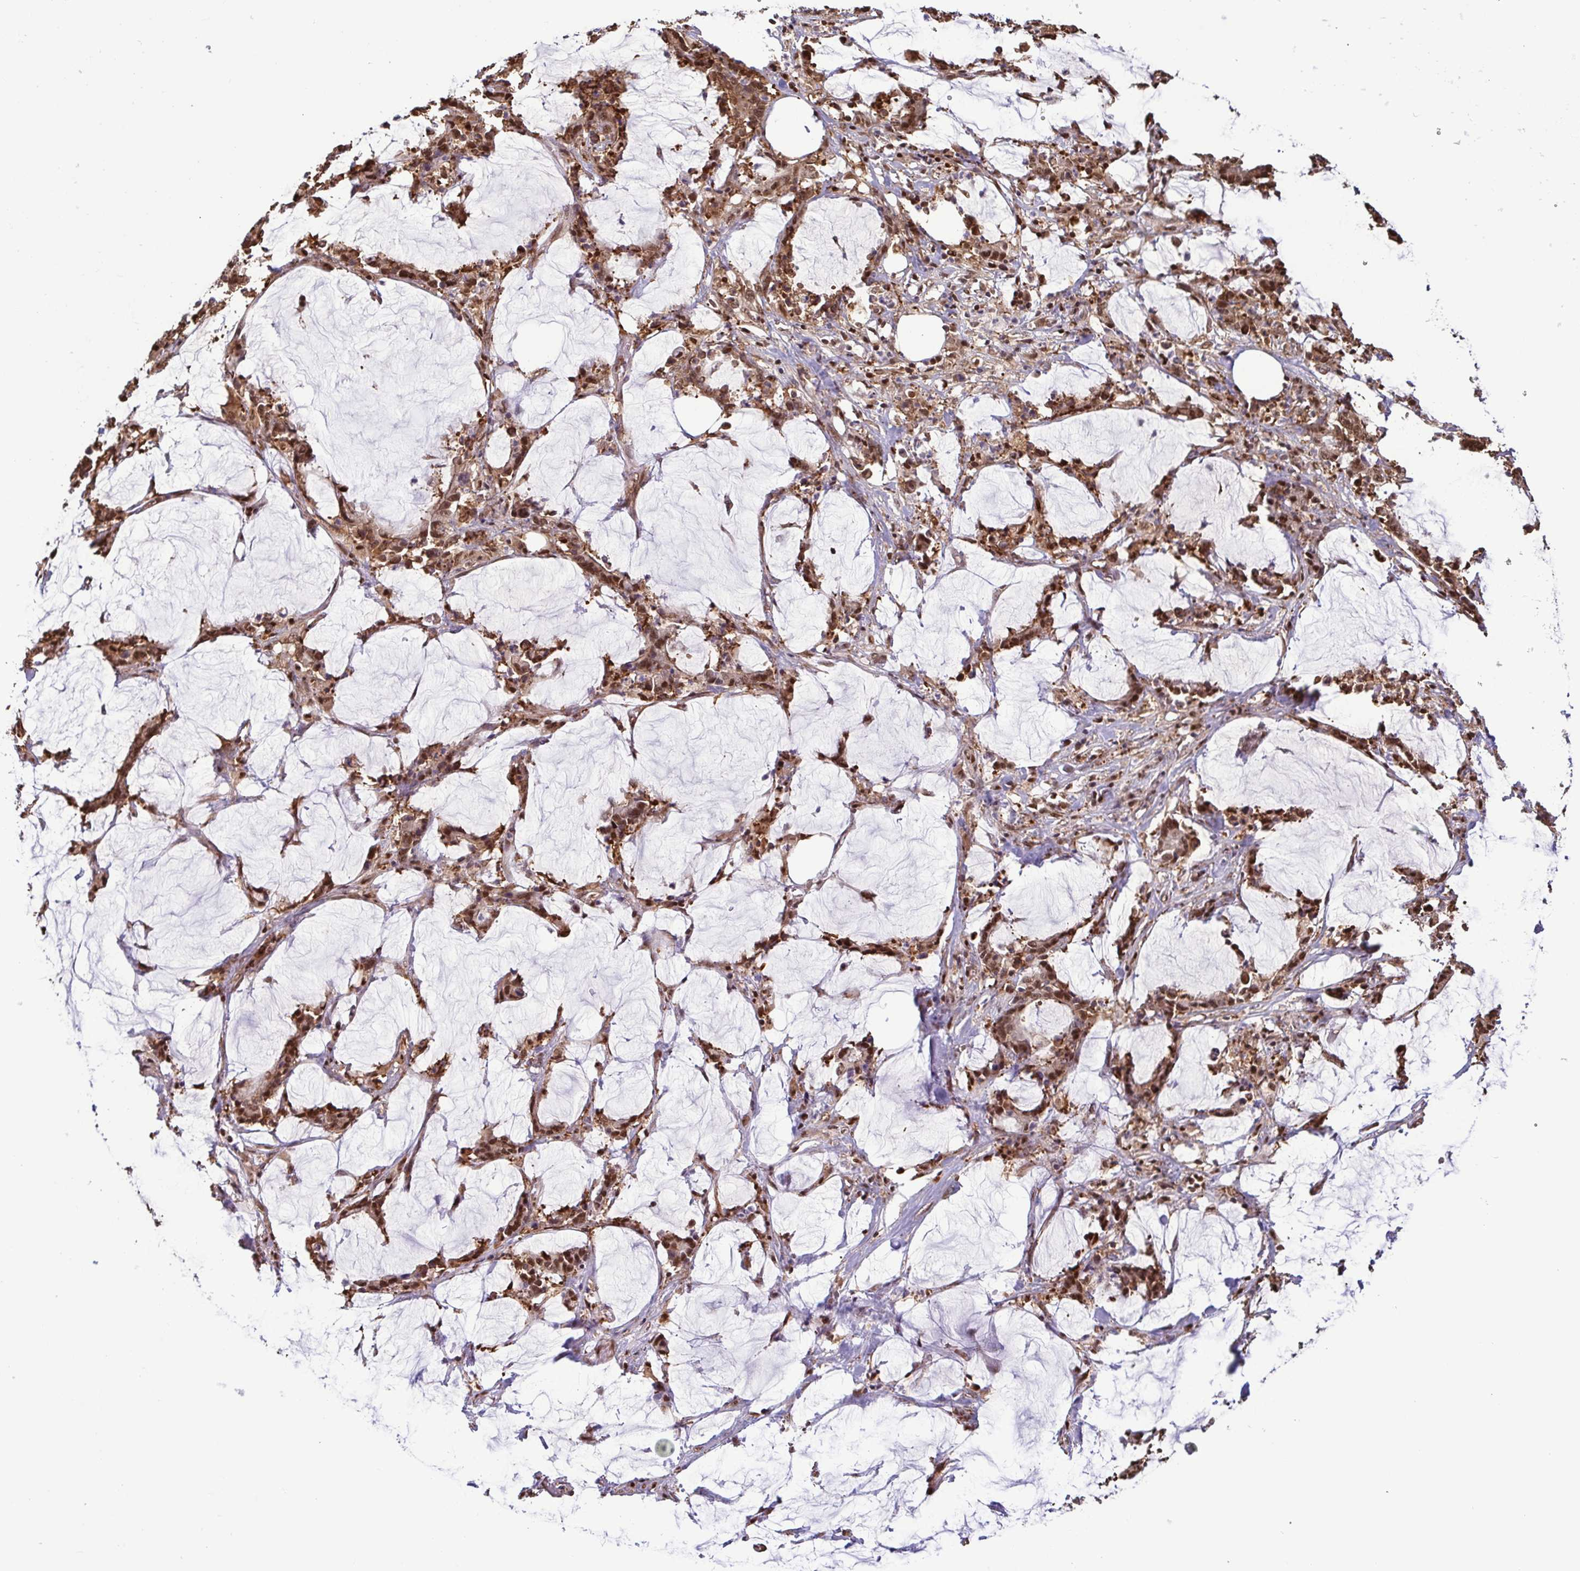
{"staining": {"intensity": "moderate", "quantity": ">75%", "location": "nuclear"}, "tissue": "stomach cancer", "cell_type": "Tumor cells", "image_type": "cancer", "snomed": [{"axis": "morphology", "description": "Adenocarcinoma, NOS"}, {"axis": "topography", "description": "Stomach, upper"}], "caption": "Stomach cancer stained with a protein marker displays moderate staining in tumor cells.", "gene": "PSMB9", "patient": {"sex": "male", "age": 68}}